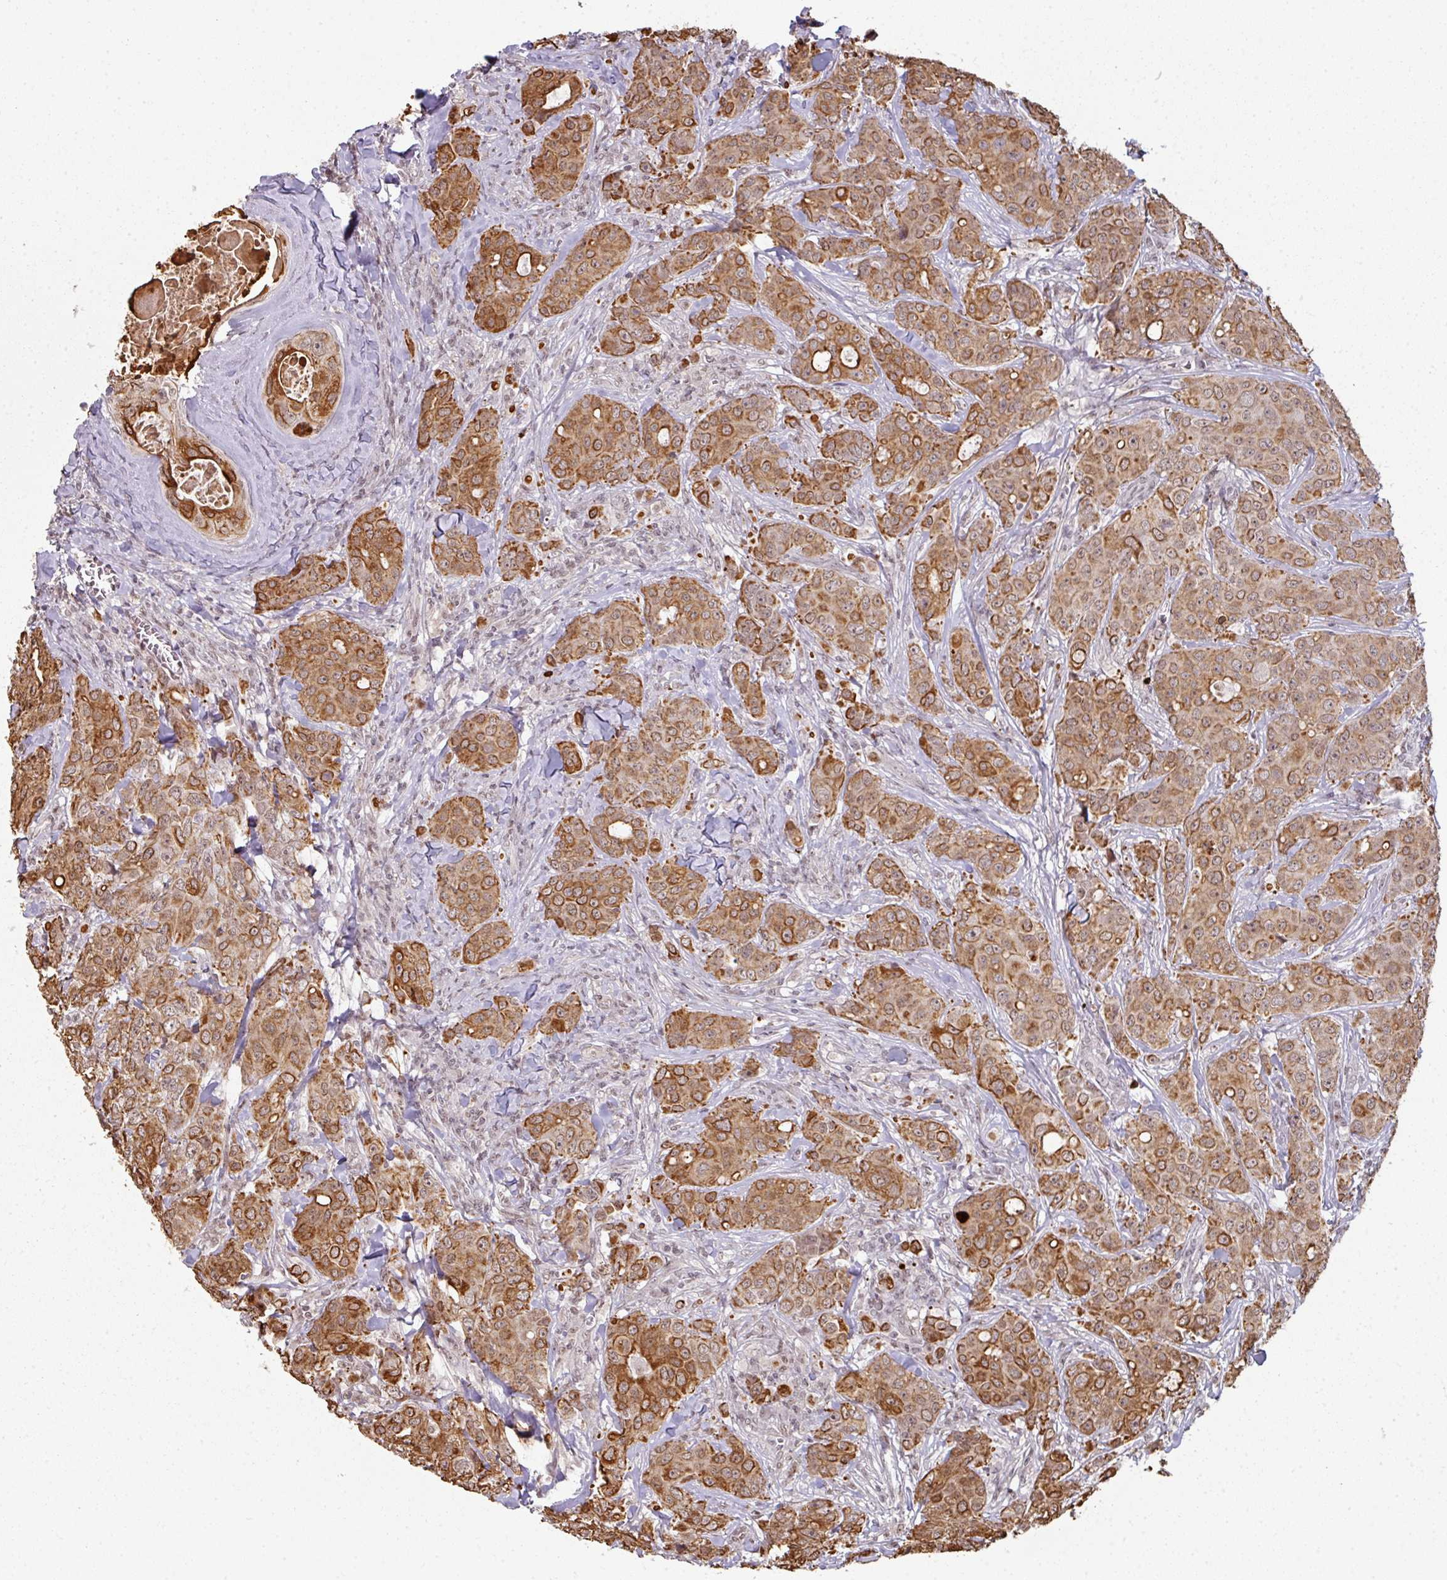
{"staining": {"intensity": "moderate", "quantity": ">75%", "location": "cytoplasmic/membranous"}, "tissue": "breast cancer", "cell_type": "Tumor cells", "image_type": "cancer", "snomed": [{"axis": "morphology", "description": "Duct carcinoma"}, {"axis": "topography", "description": "Breast"}], "caption": "Immunohistochemistry (IHC) (DAB) staining of human breast intraductal carcinoma shows moderate cytoplasmic/membranous protein staining in approximately >75% of tumor cells.", "gene": "GTF2H3", "patient": {"sex": "female", "age": 43}}